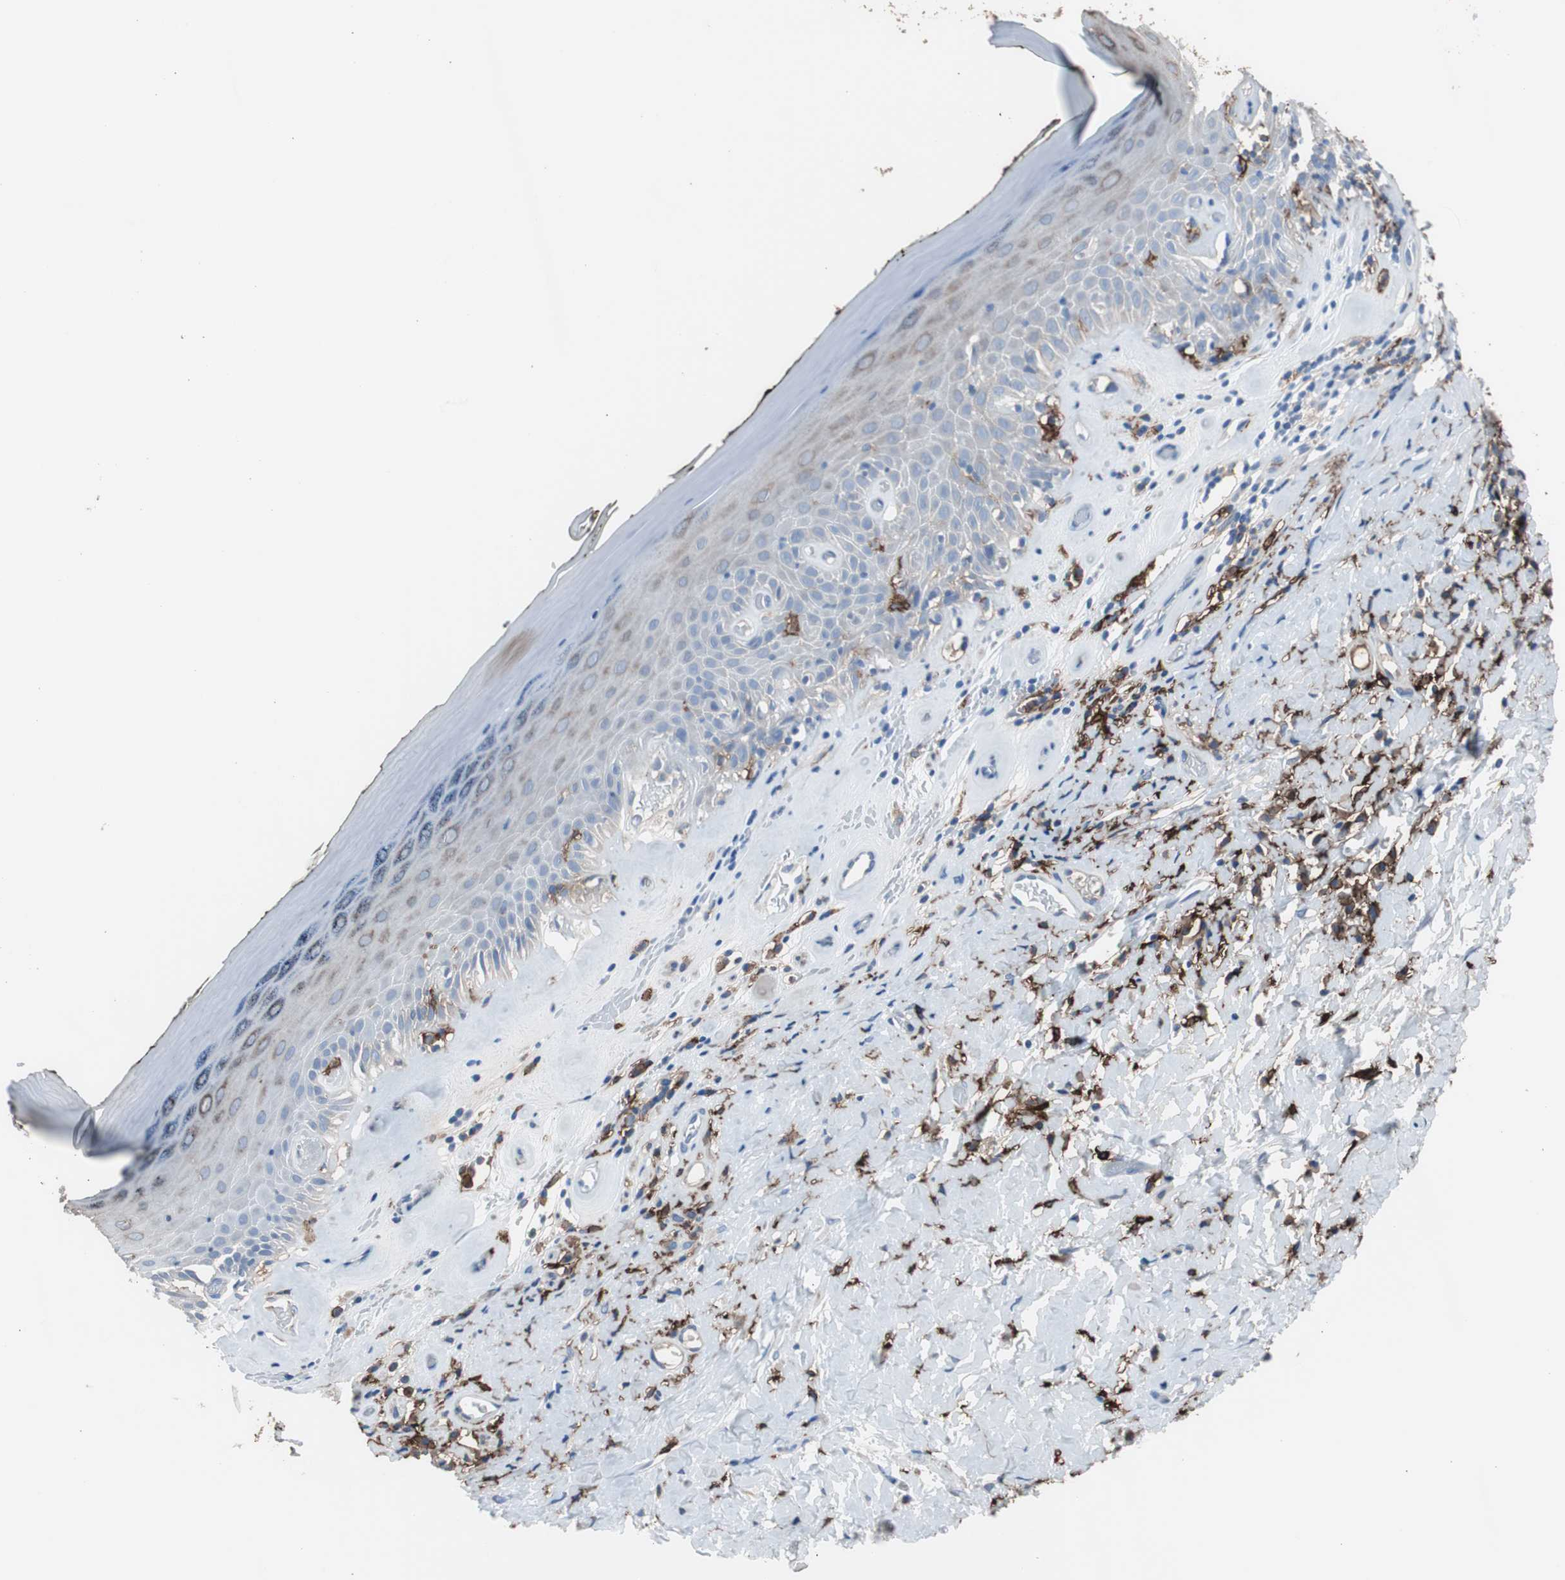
{"staining": {"intensity": "weak", "quantity": "25%-75%", "location": "cytoplasmic/membranous"}, "tissue": "skin", "cell_type": "Epidermal cells", "image_type": "normal", "snomed": [{"axis": "morphology", "description": "Normal tissue, NOS"}, {"axis": "morphology", "description": "Inflammation, NOS"}, {"axis": "topography", "description": "Vulva"}], "caption": "This histopathology image displays unremarkable skin stained with IHC to label a protein in brown. The cytoplasmic/membranous of epidermal cells show weak positivity for the protein. Nuclei are counter-stained blue.", "gene": "FCGR2B", "patient": {"sex": "female", "age": 84}}